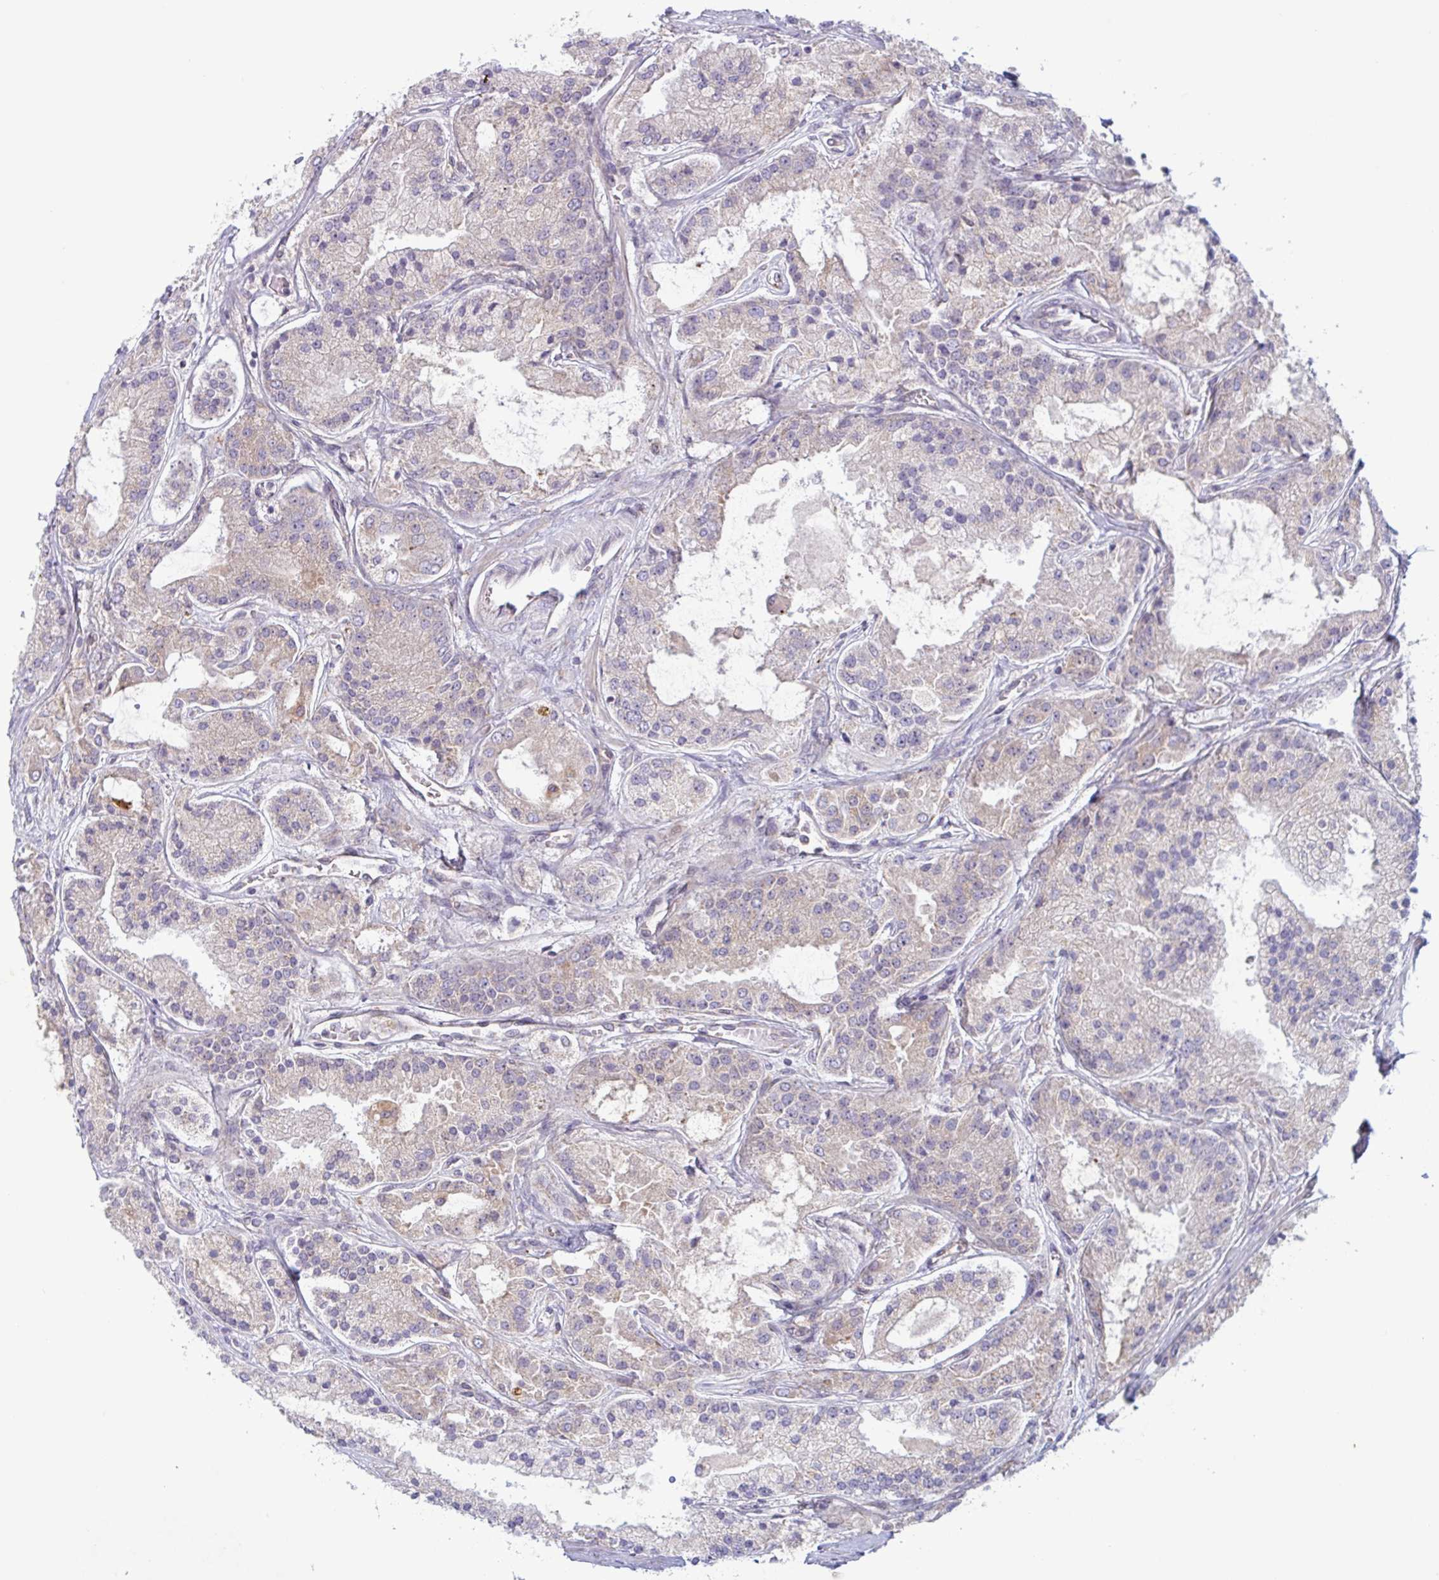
{"staining": {"intensity": "weak", "quantity": "25%-75%", "location": "cytoplasmic/membranous"}, "tissue": "prostate cancer", "cell_type": "Tumor cells", "image_type": "cancer", "snomed": [{"axis": "morphology", "description": "Adenocarcinoma, High grade"}, {"axis": "topography", "description": "Prostate"}], "caption": "IHC photomicrograph of prostate high-grade adenocarcinoma stained for a protein (brown), which displays low levels of weak cytoplasmic/membranous staining in about 25%-75% of tumor cells.", "gene": "RIT1", "patient": {"sex": "male", "age": 67}}